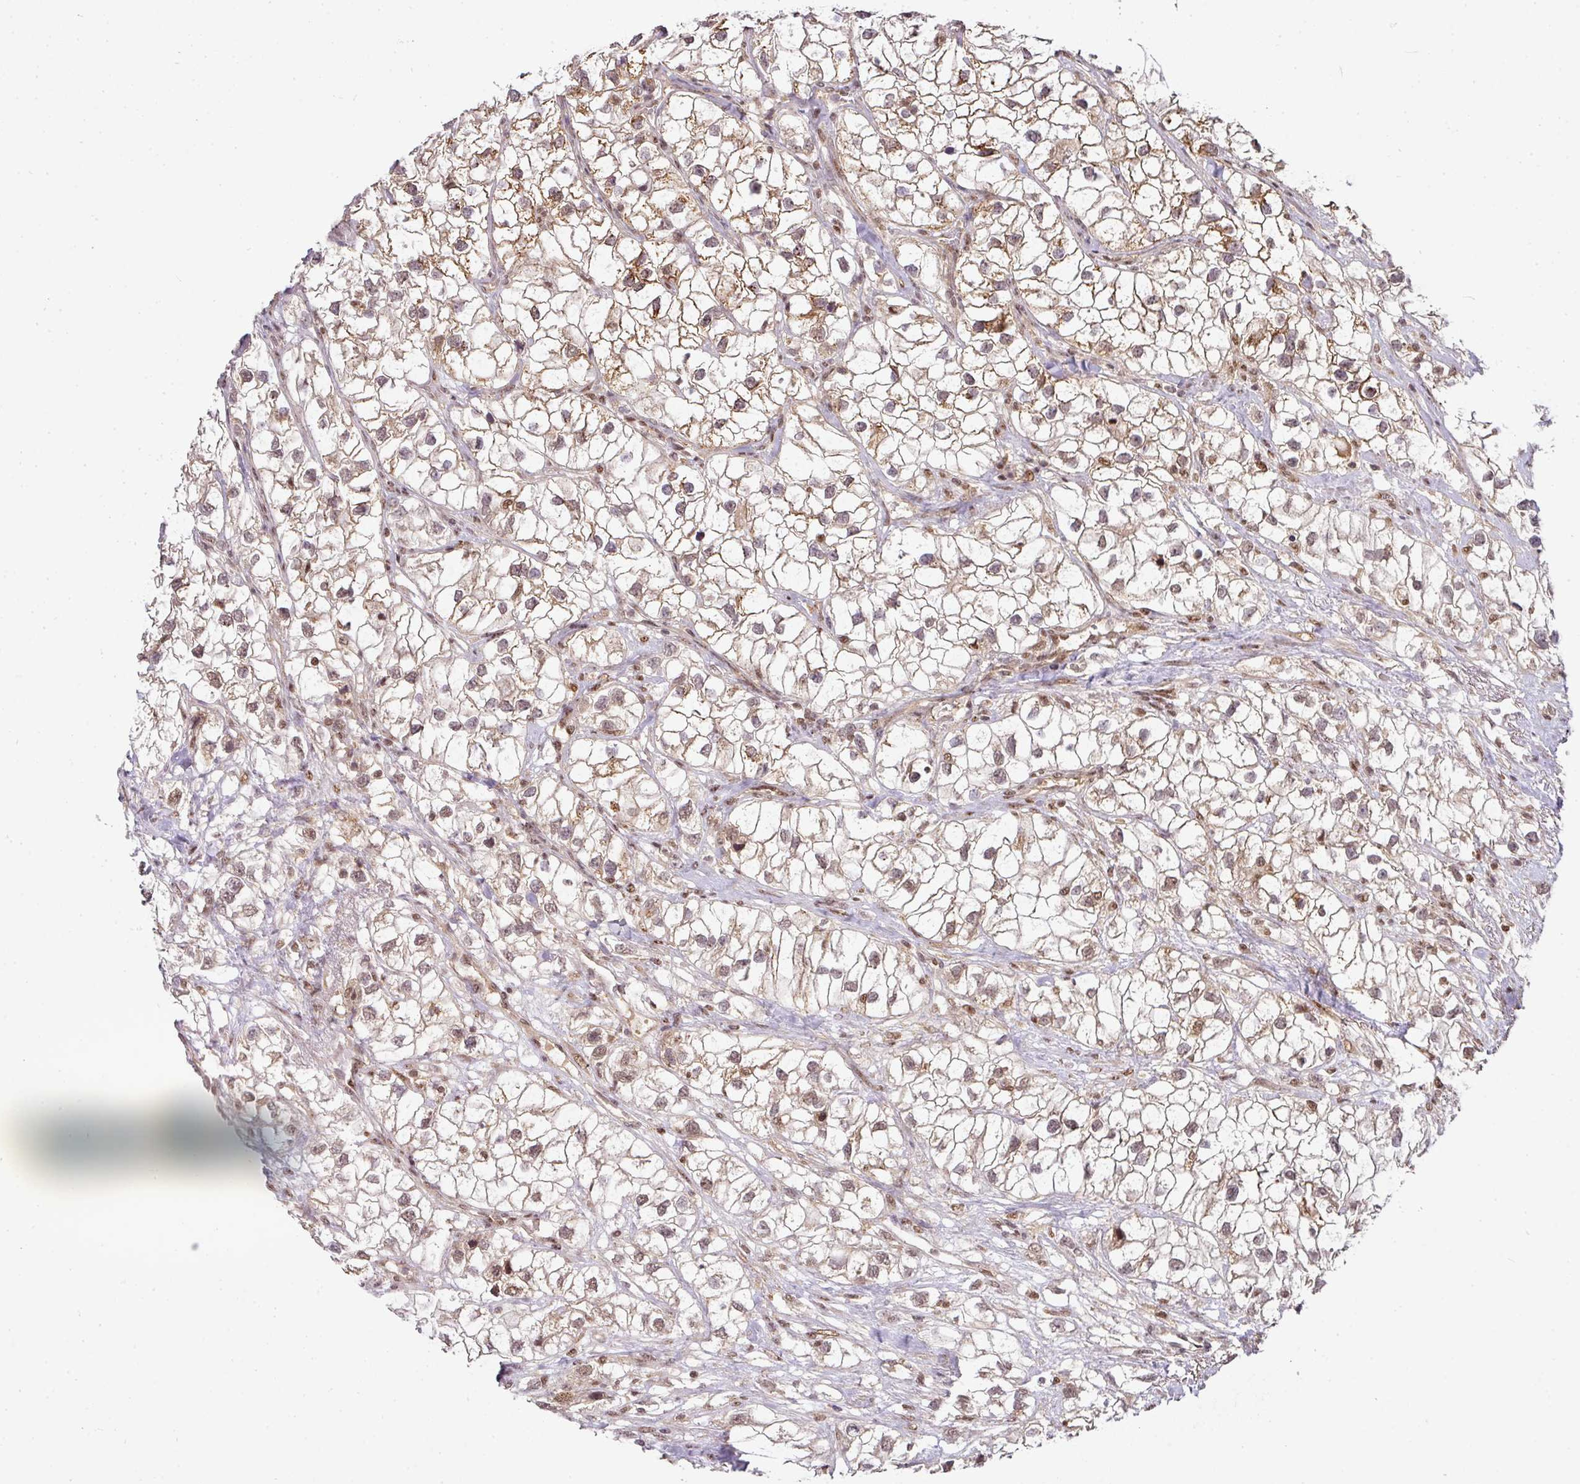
{"staining": {"intensity": "weak", "quantity": ">75%", "location": "cytoplasmic/membranous,nuclear"}, "tissue": "renal cancer", "cell_type": "Tumor cells", "image_type": "cancer", "snomed": [{"axis": "morphology", "description": "Adenocarcinoma, NOS"}, {"axis": "topography", "description": "Kidney"}], "caption": "IHC (DAB) staining of renal adenocarcinoma reveals weak cytoplasmic/membranous and nuclear protein expression in about >75% of tumor cells. Using DAB (brown) and hematoxylin (blue) stains, captured at high magnification using brightfield microscopy.", "gene": "RANBP9", "patient": {"sex": "male", "age": 59}}